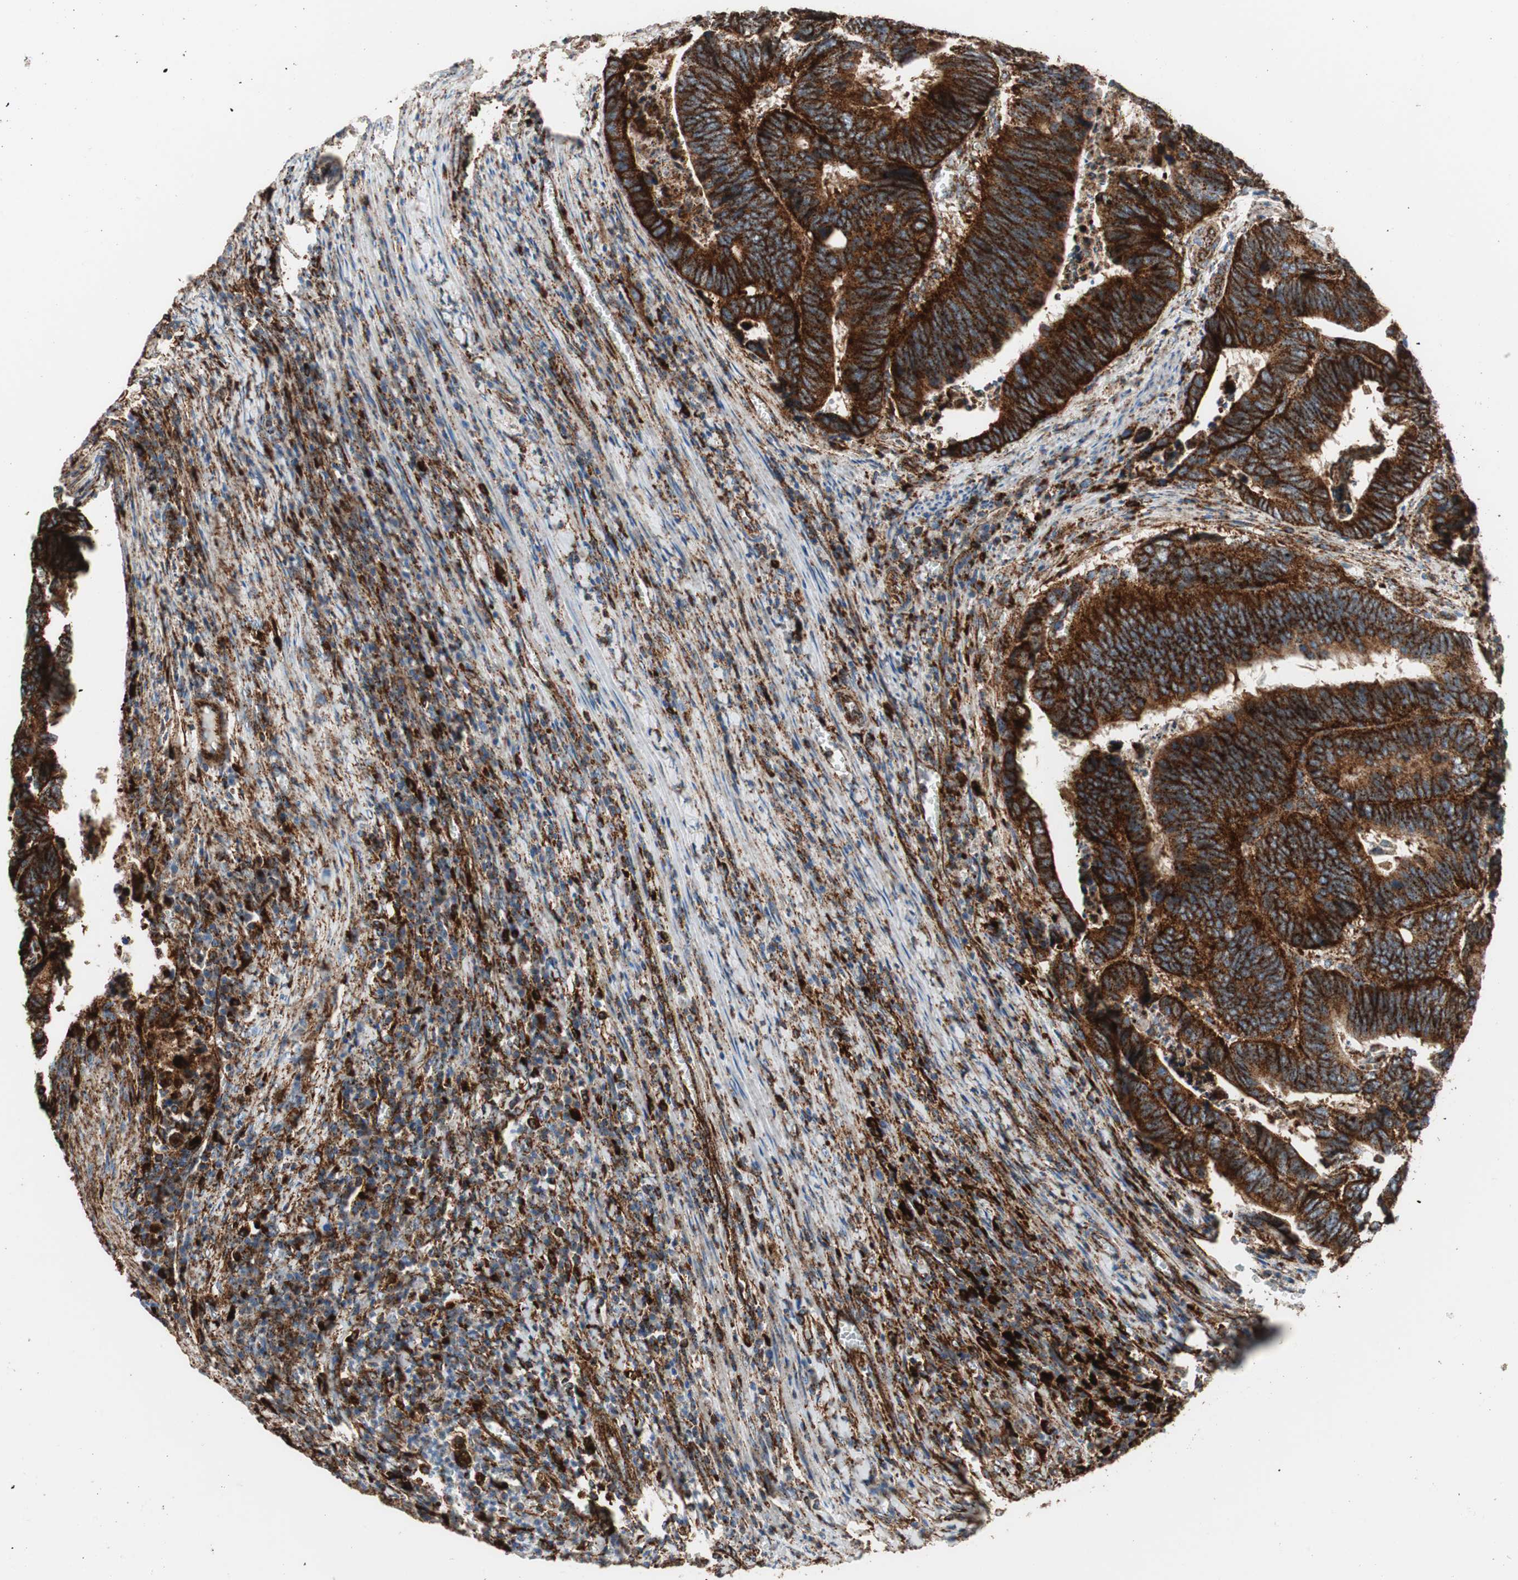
{"staining": {"intensity": "strong", "quantity": ">75%", "location": "cytoplasmic/membranous"}, "tissue": "colorectal cancer", "cell_type": "Tumor cells", "image_type": "cancer", "snomed": [{"axis": "morphology", "description": "Adenocarcinoma, NOS"}, {"axis": "topography", "description": "Colon"}], "caption": "Protein expression analysis of adenocarcinoma (colorectal) shows strong cytoplasmic/membranous expression in approximately >75% of tumor cells. The staining was performed using DAB to visualize the protein expression in brown, while the nuclei were stained in blue with hematoxylin (Magnification: 20x).", "gene": "LAMP1", "patient": {"sex": "male", "age": 72}}